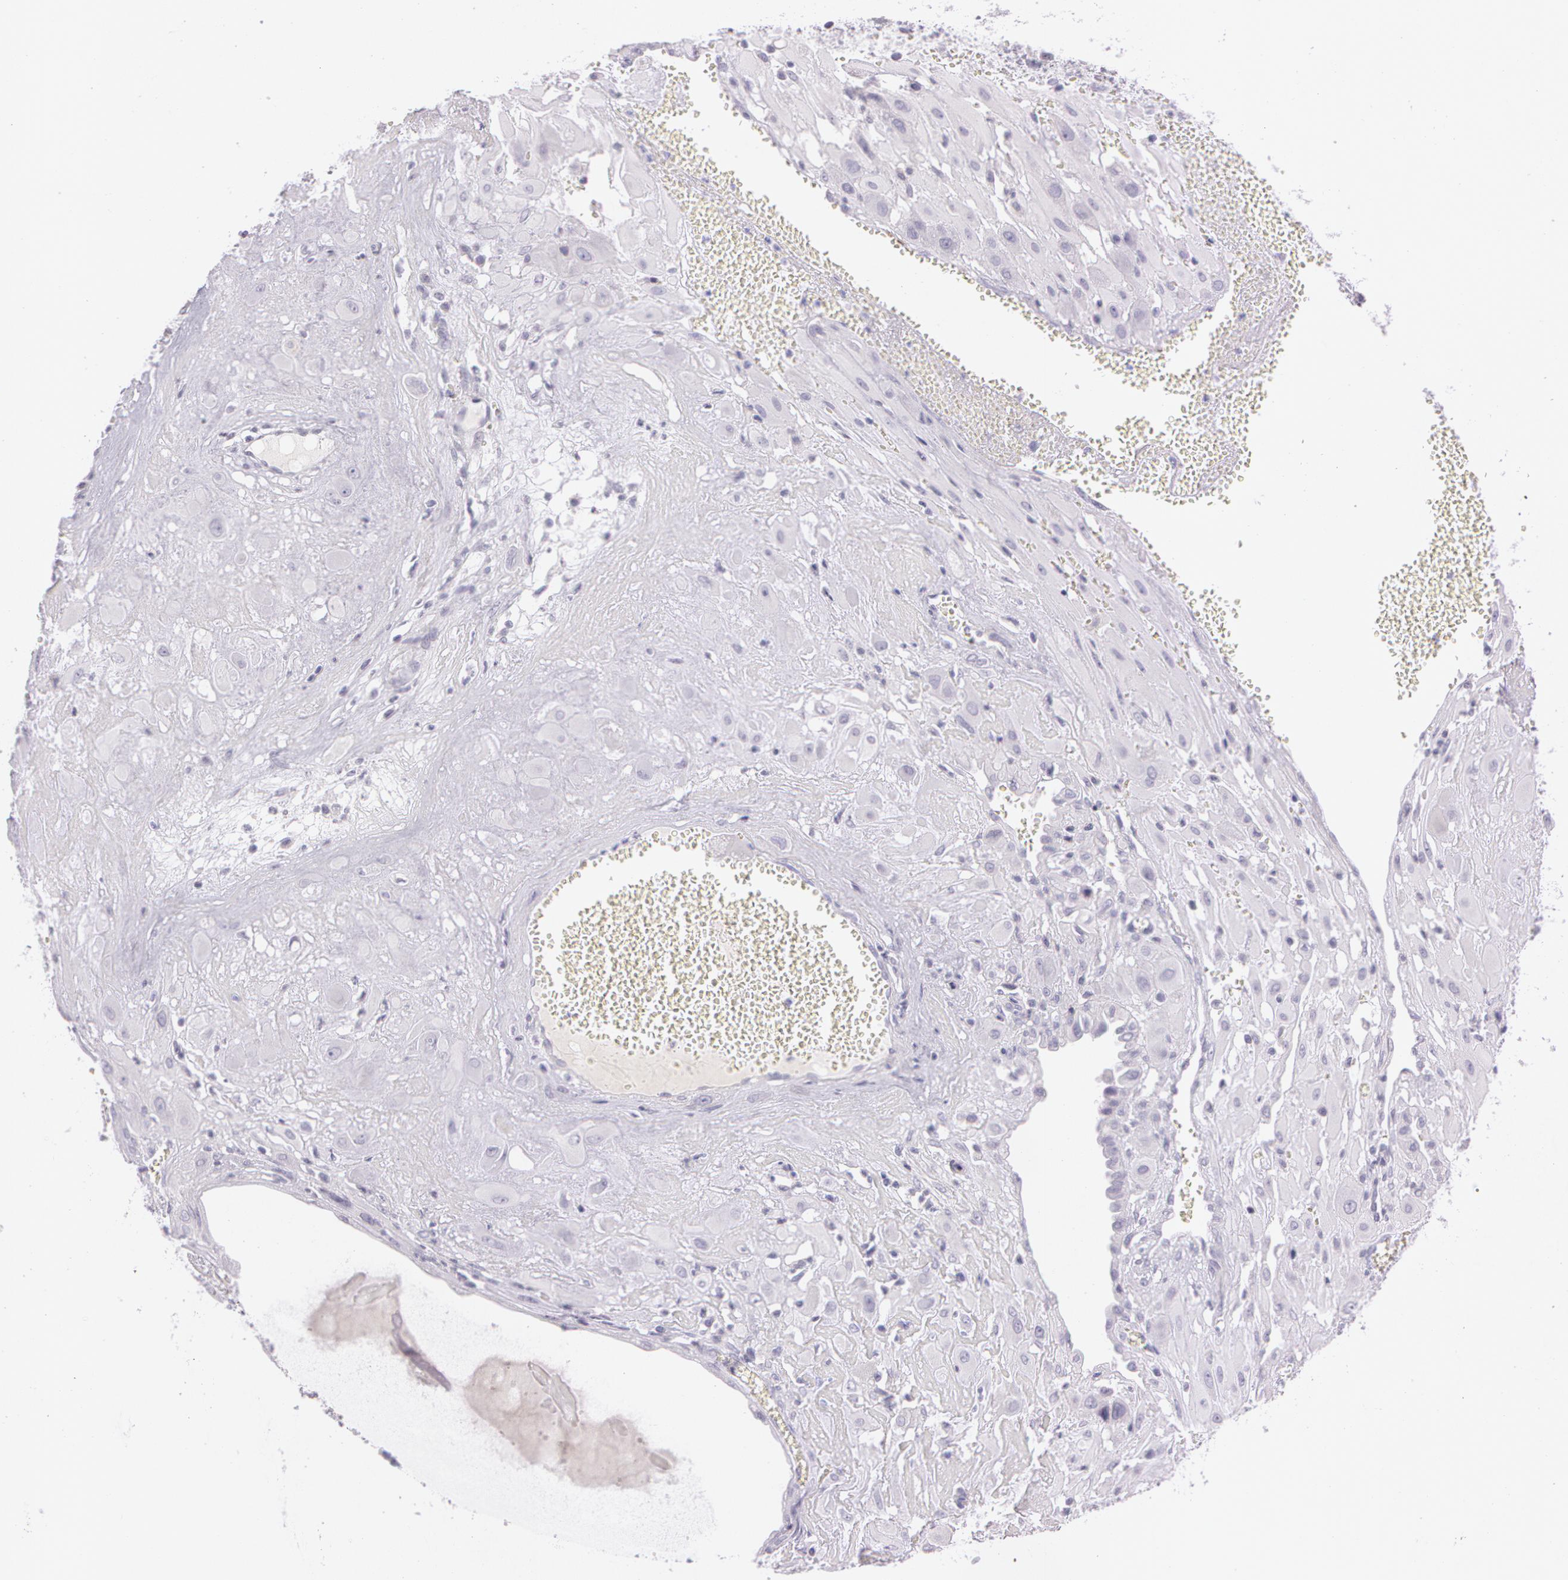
{"staining": {"intensity": "negative", "quantity": "none", "location": "none"}, "tissue": "cervical cancer", "cell_type": "Tumor cells", "image_type": "cancer", "snomed": [{"axis": "morphology", "description": "Squamous cell carcinoma, NOS"}, {"axis": "topography", "description": "Cervix"}], "caption": "Cervical cancer (squamous cell carcinoma) was stained to show a protein in brown. There is no significant expression in tumor cells.", "gene": "OTC", "patient": {"sex": "female", "age": 34}}